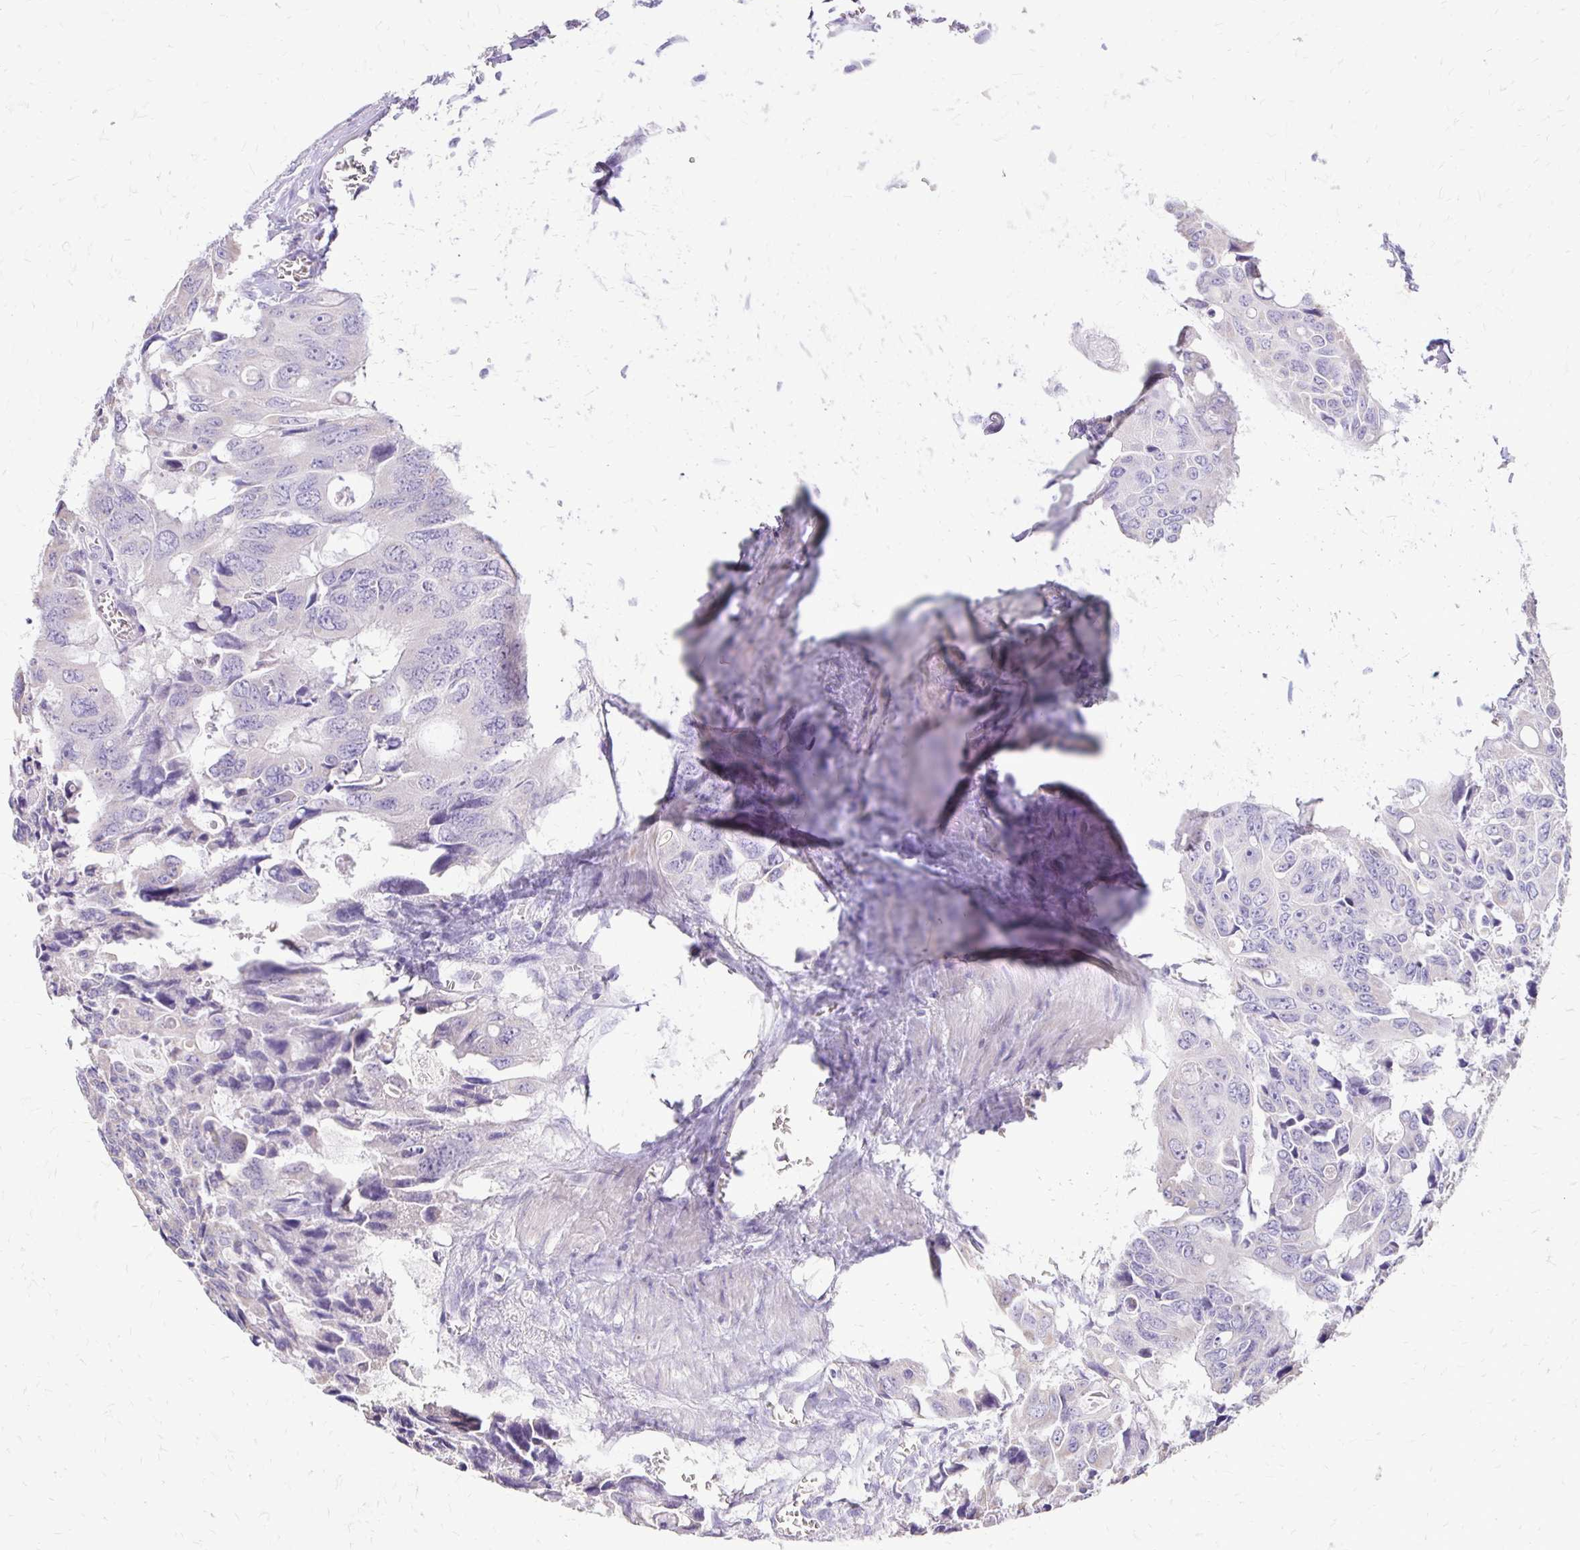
{"staining": {"intensity": "negative", "quantity": "none", "location": "none"}, "tissue": "colorectal cancer", "cell_type": "Tumor cells", "image_type": "cancer", "snomed": [{"axis": "morphology", "description": "Adenocarcinoma, NOS"}, {"axis": "topography", "description": "Rectum"}], "caption": "Immunohistochemistry (IHC) of human colorectal cancer exhibits no positivity in tumor cells. Nuclei are stained in blue.", "gene": "ALPG", "patient": {"sex": "male", "age": 76}}